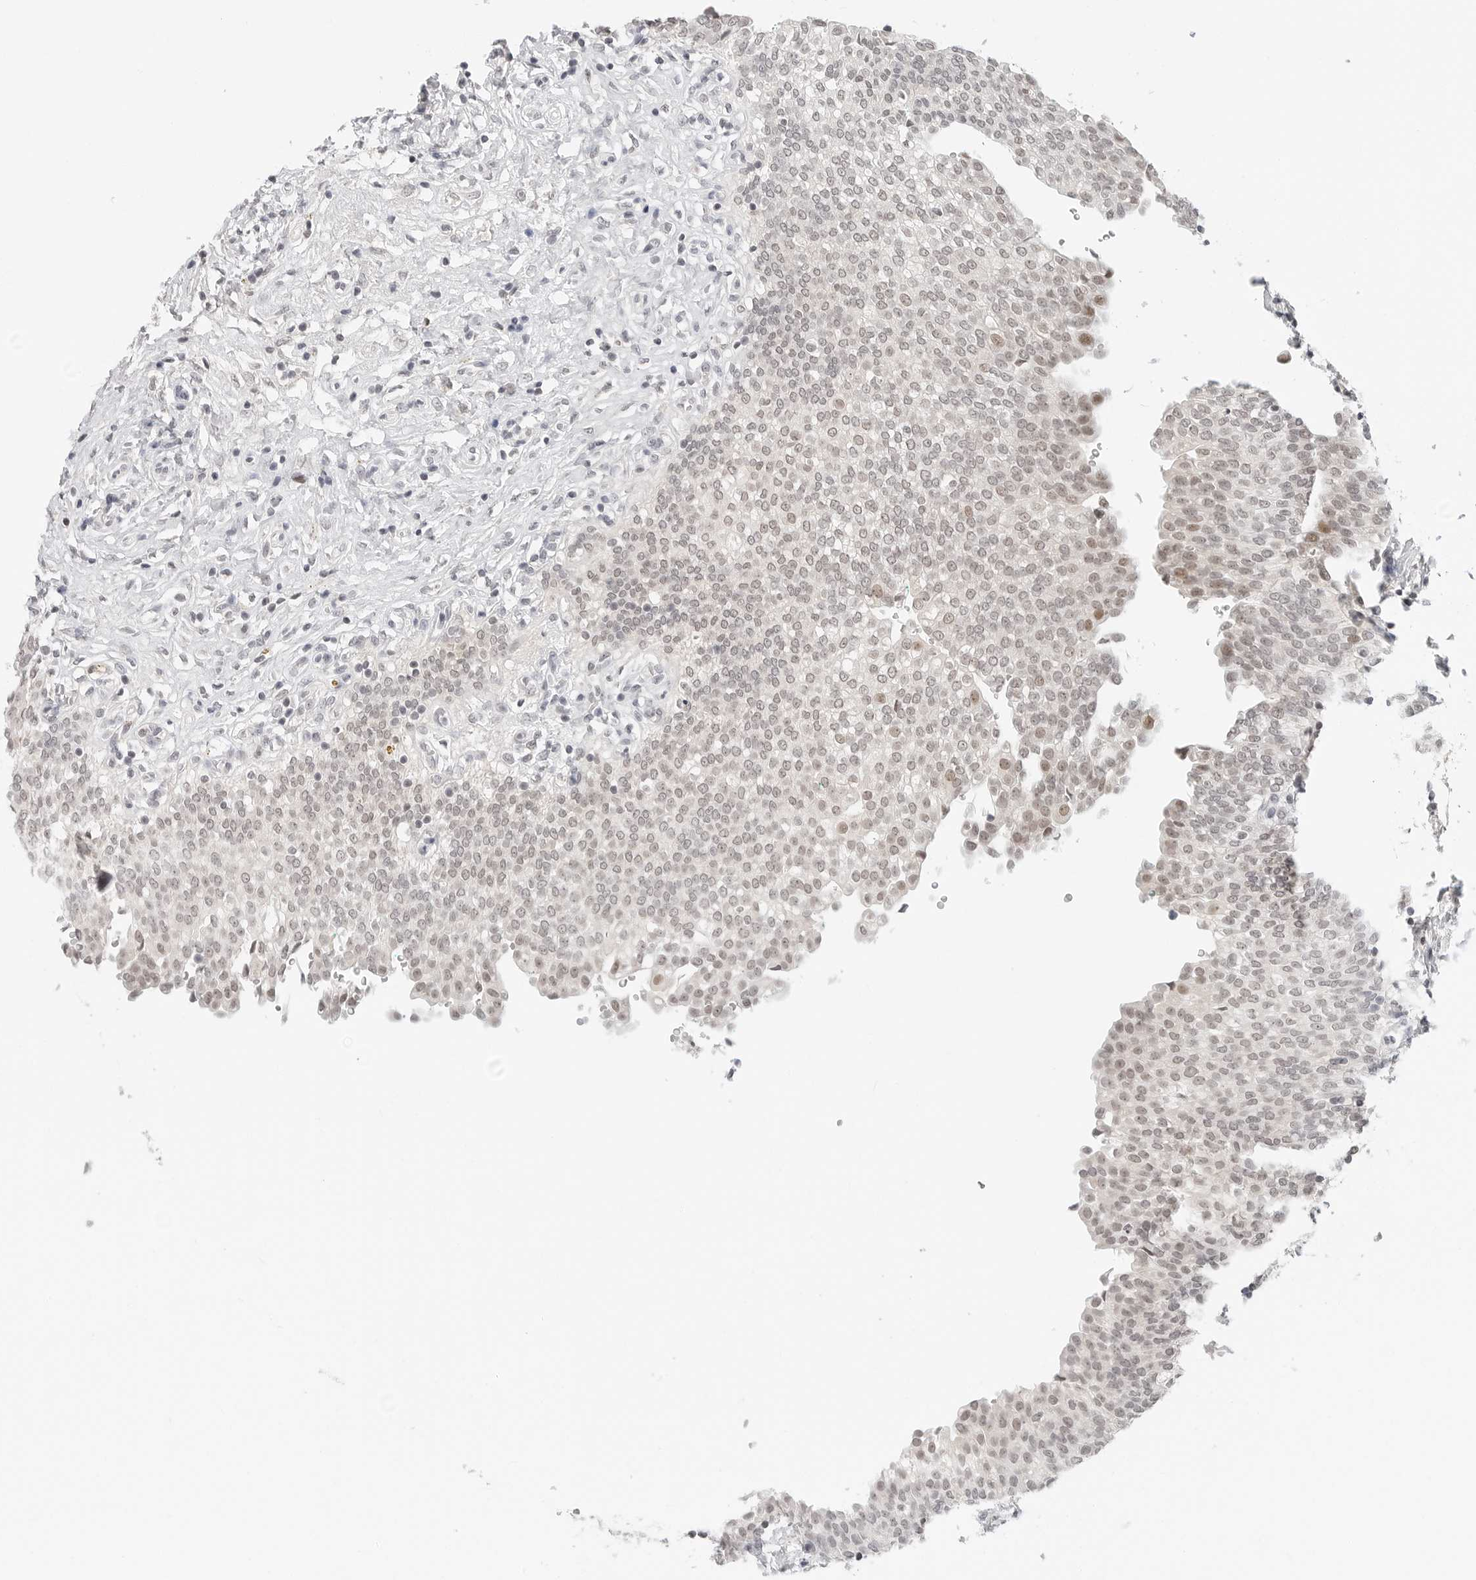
{"staining": {"intensity": "weak", "quantity": "25%-75%", "location": "nuclear"}, "tissue": "urinary bladder", "cell_type": "Urothelial cells", "image_type": "normal", "snomed": [{"axis": "morphology", "description": "Urothelial carcinoma, High grade"}, {"axis": "topography", "description": "Urinary bladder"}], "caption": "This micrograph demonstrates immunohistochemistry (IHC) staining of normal urinary bladder, with low weak nuclear expression in about 25%-75% of urothelial cells.", "gene": "TSEN2", "patient": {"sex": "male", "age": 46}}